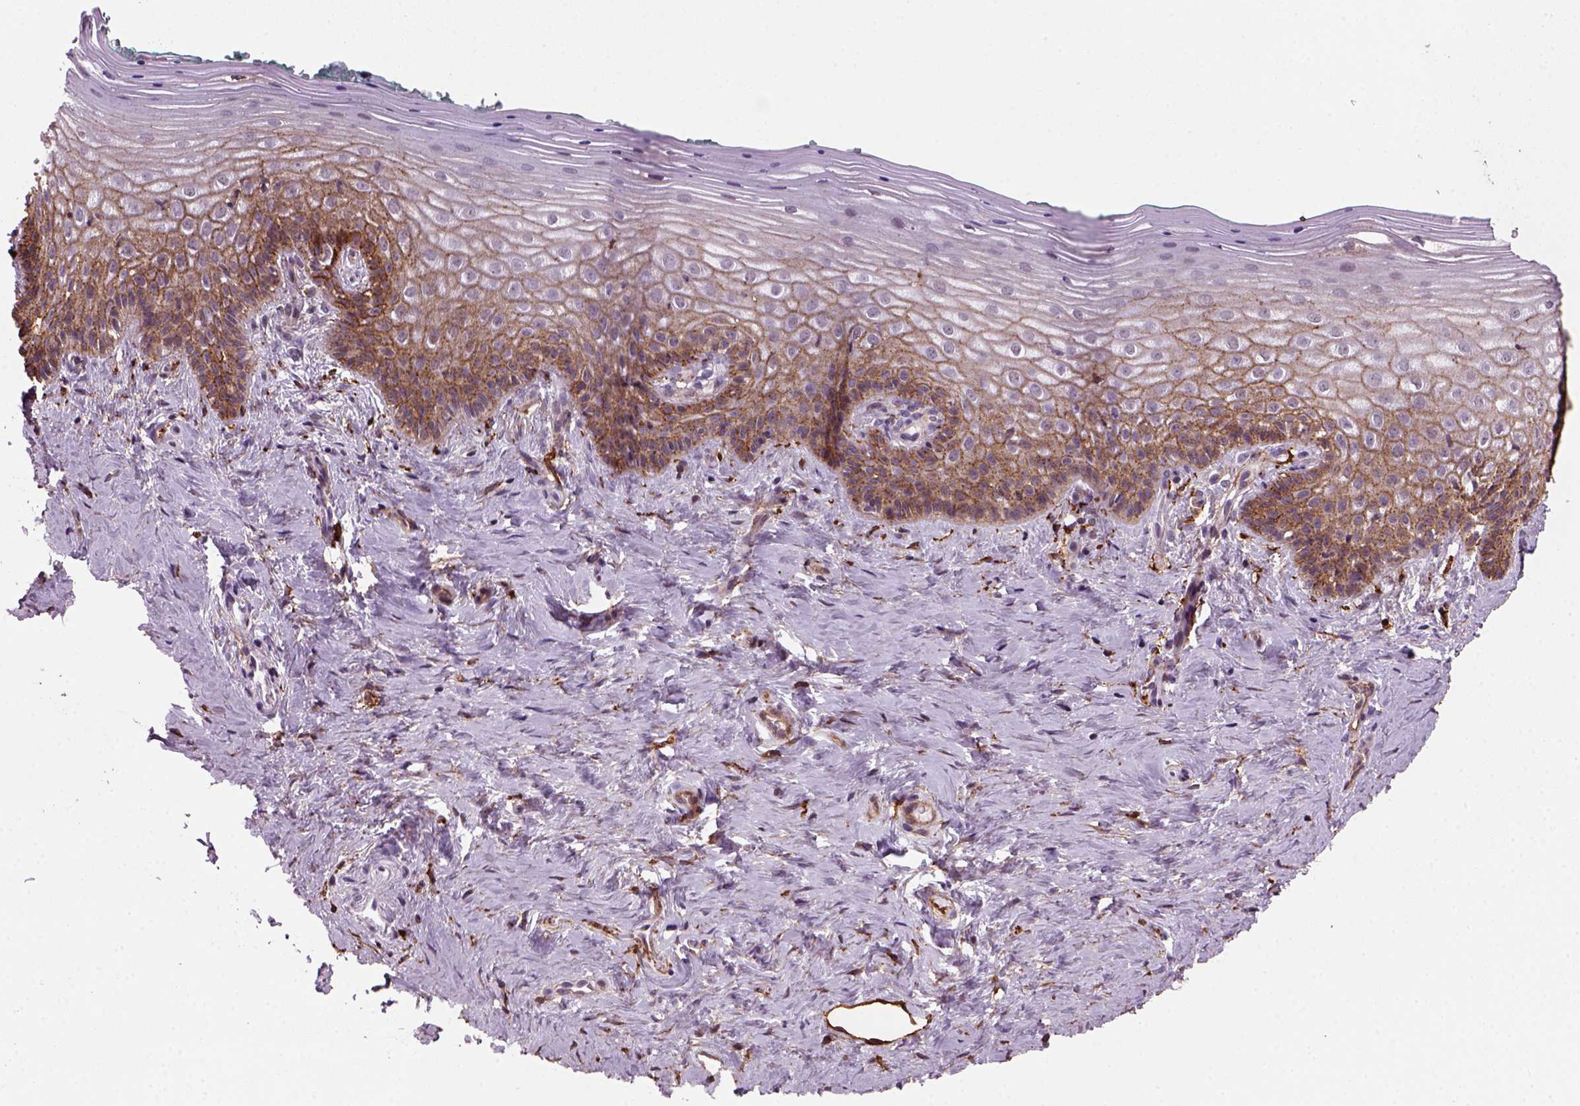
{"staining": {"intensity": "moderate", "quantity": ">75%", "location": "cytoplasmic/membranous"}, "tissue": "vagina", "cell_type": "Squamous epithelial cells", "image_type": "normal", "snomed": [{"axis": "morphology", "description": "Normal tissue, NOS"}, {"axis": "topography", "description": "Vagina"}], "caption": "An image of human vagina stained for a protein reveals moderate cytoplasmic/membranous brown staining in squamous epithelial cells.", "gene": "MARCKS", "patient": {"sex": "female", "age": 45}}